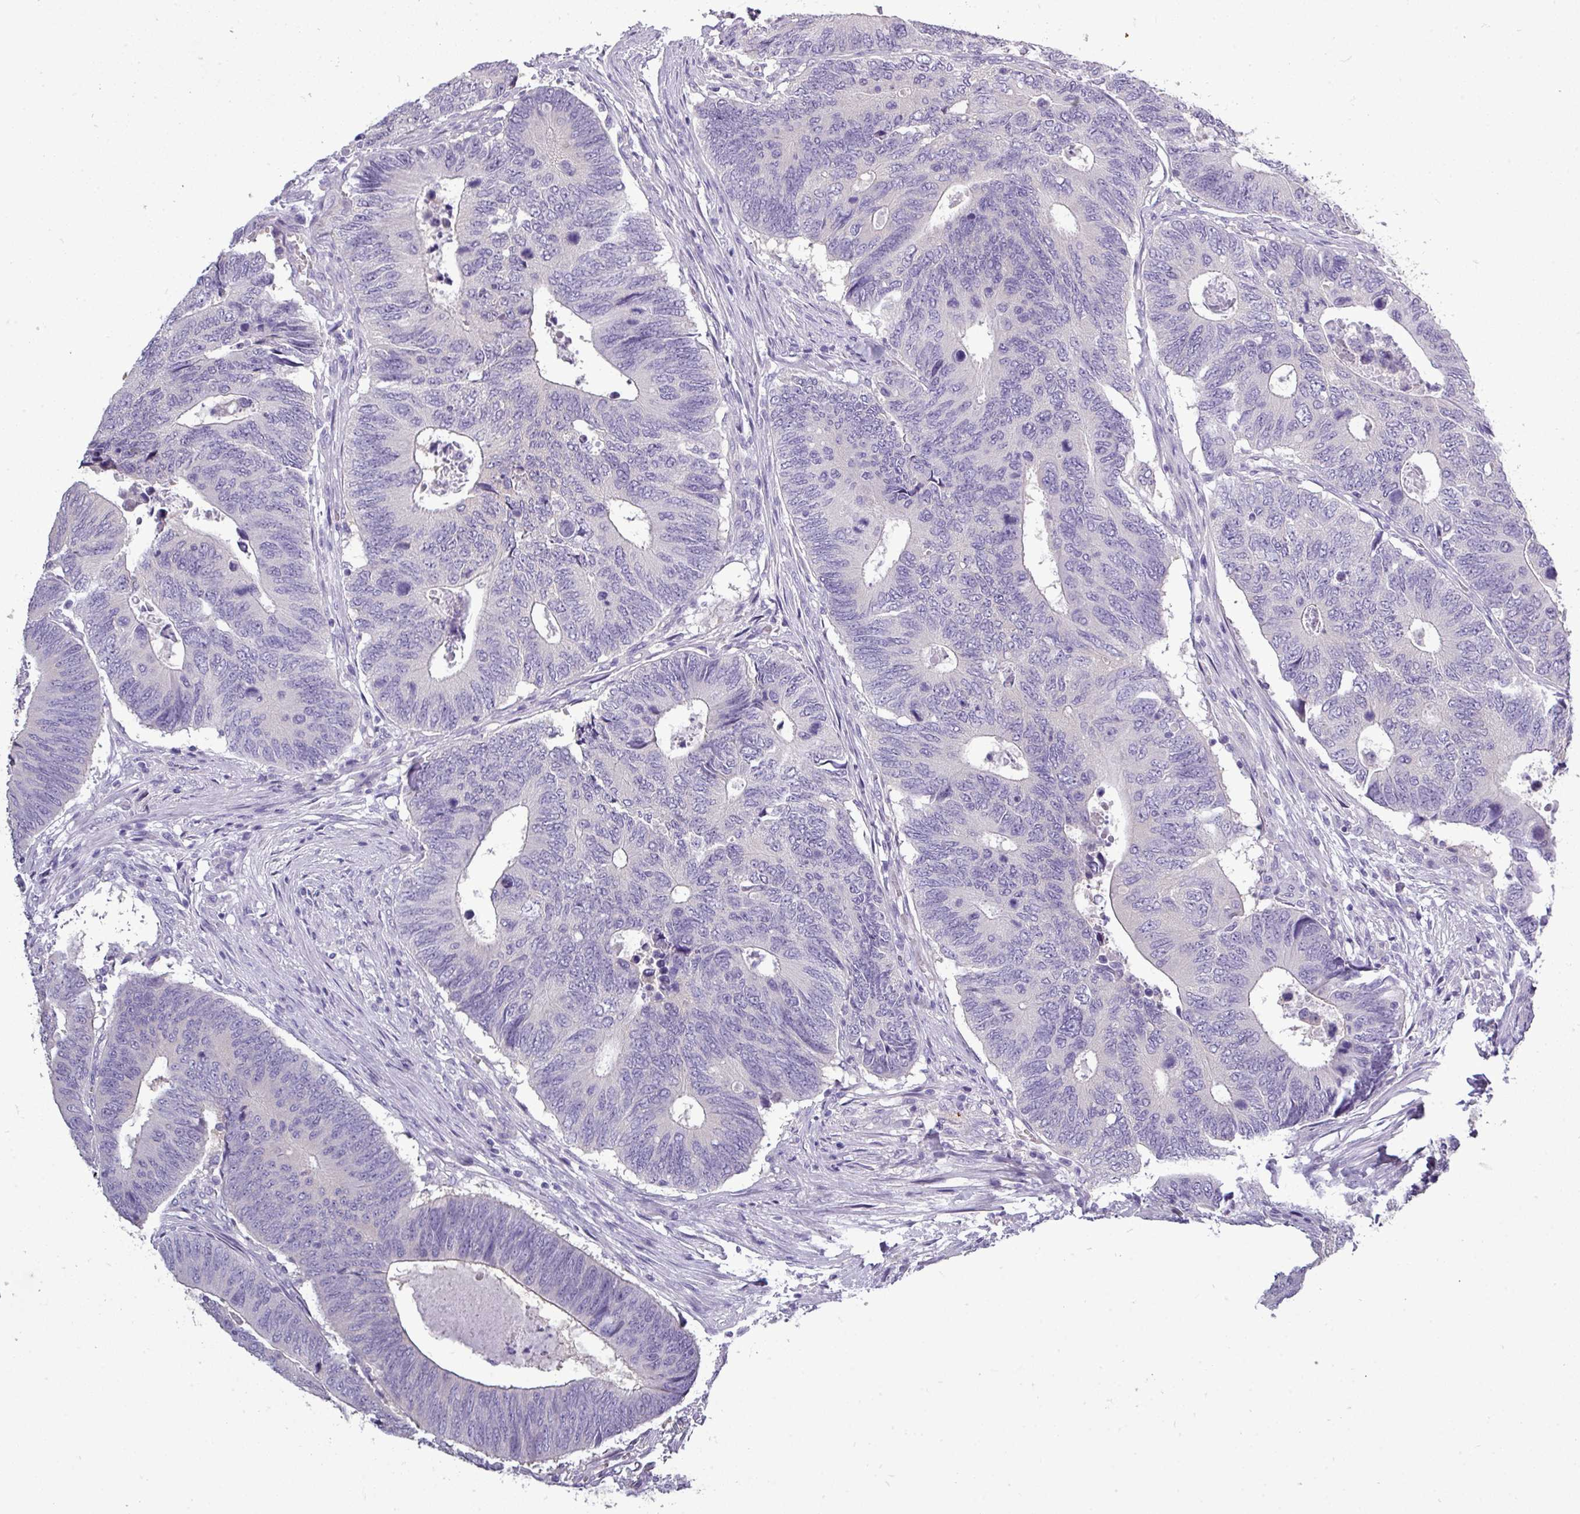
{"staining": {"intensity": "negative", "quantity": "none", "location": "none"}, "tissue": "colorectal cancer", "cell_type": "Tumor cells", "image_type": "cancer", "snomed": [{"axis": "morphology", "description": "Adenocarcinoma, NOS"}, {"axis": "topography", "description": "Colon"}], "caption": "An immunohistochemistry photomicrograph of adenocarcinoma (colorectal) is shown. There is no staining in tumor cells of adenocarcinoma (colorectal). (Immunohistochemistry (ihc), brightfield microscopy, high magnification).", "gene": "DNAAF9", "patient": {"sex": "male", "age": 87}}